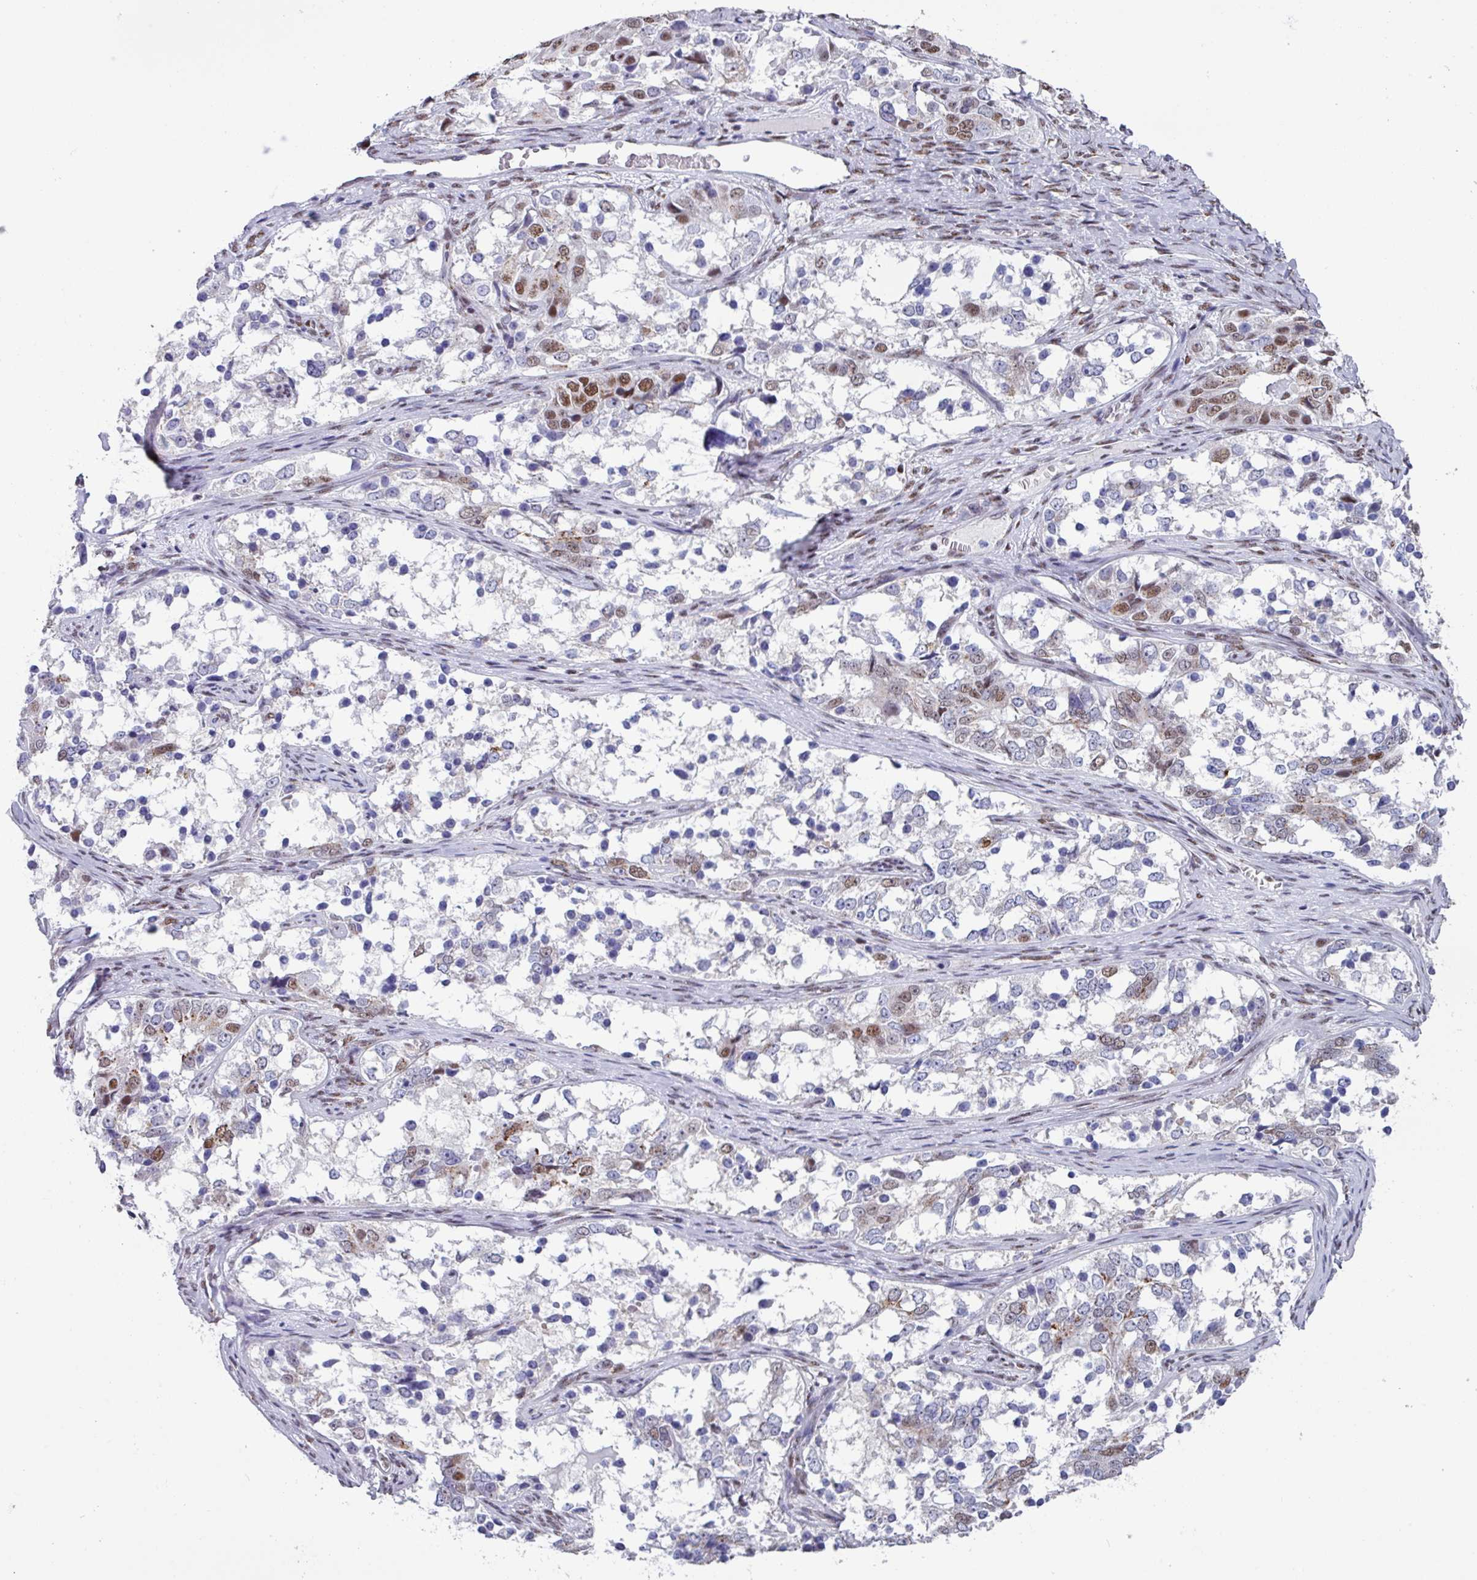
{"staining": {"intensity": "moderate", "quantity": "<25%", "location": "nuclear"}, "tissue": "ovarian cancer", "cell_type": "Tumor cells", "image_type": "cancer", "snomed": [{"axis": "morphology", "description": "Carcinoma, endometroid"}, {"axis": "topography", "description": "Ovary"}], "caption": "Tumor cells demonstrate low levels of moderate nuclear expression in about <25% of cells in human ovarian endometroid carcinoma.", "gene": "PUF60", "patient": {"sex": "female", "age": 51}}